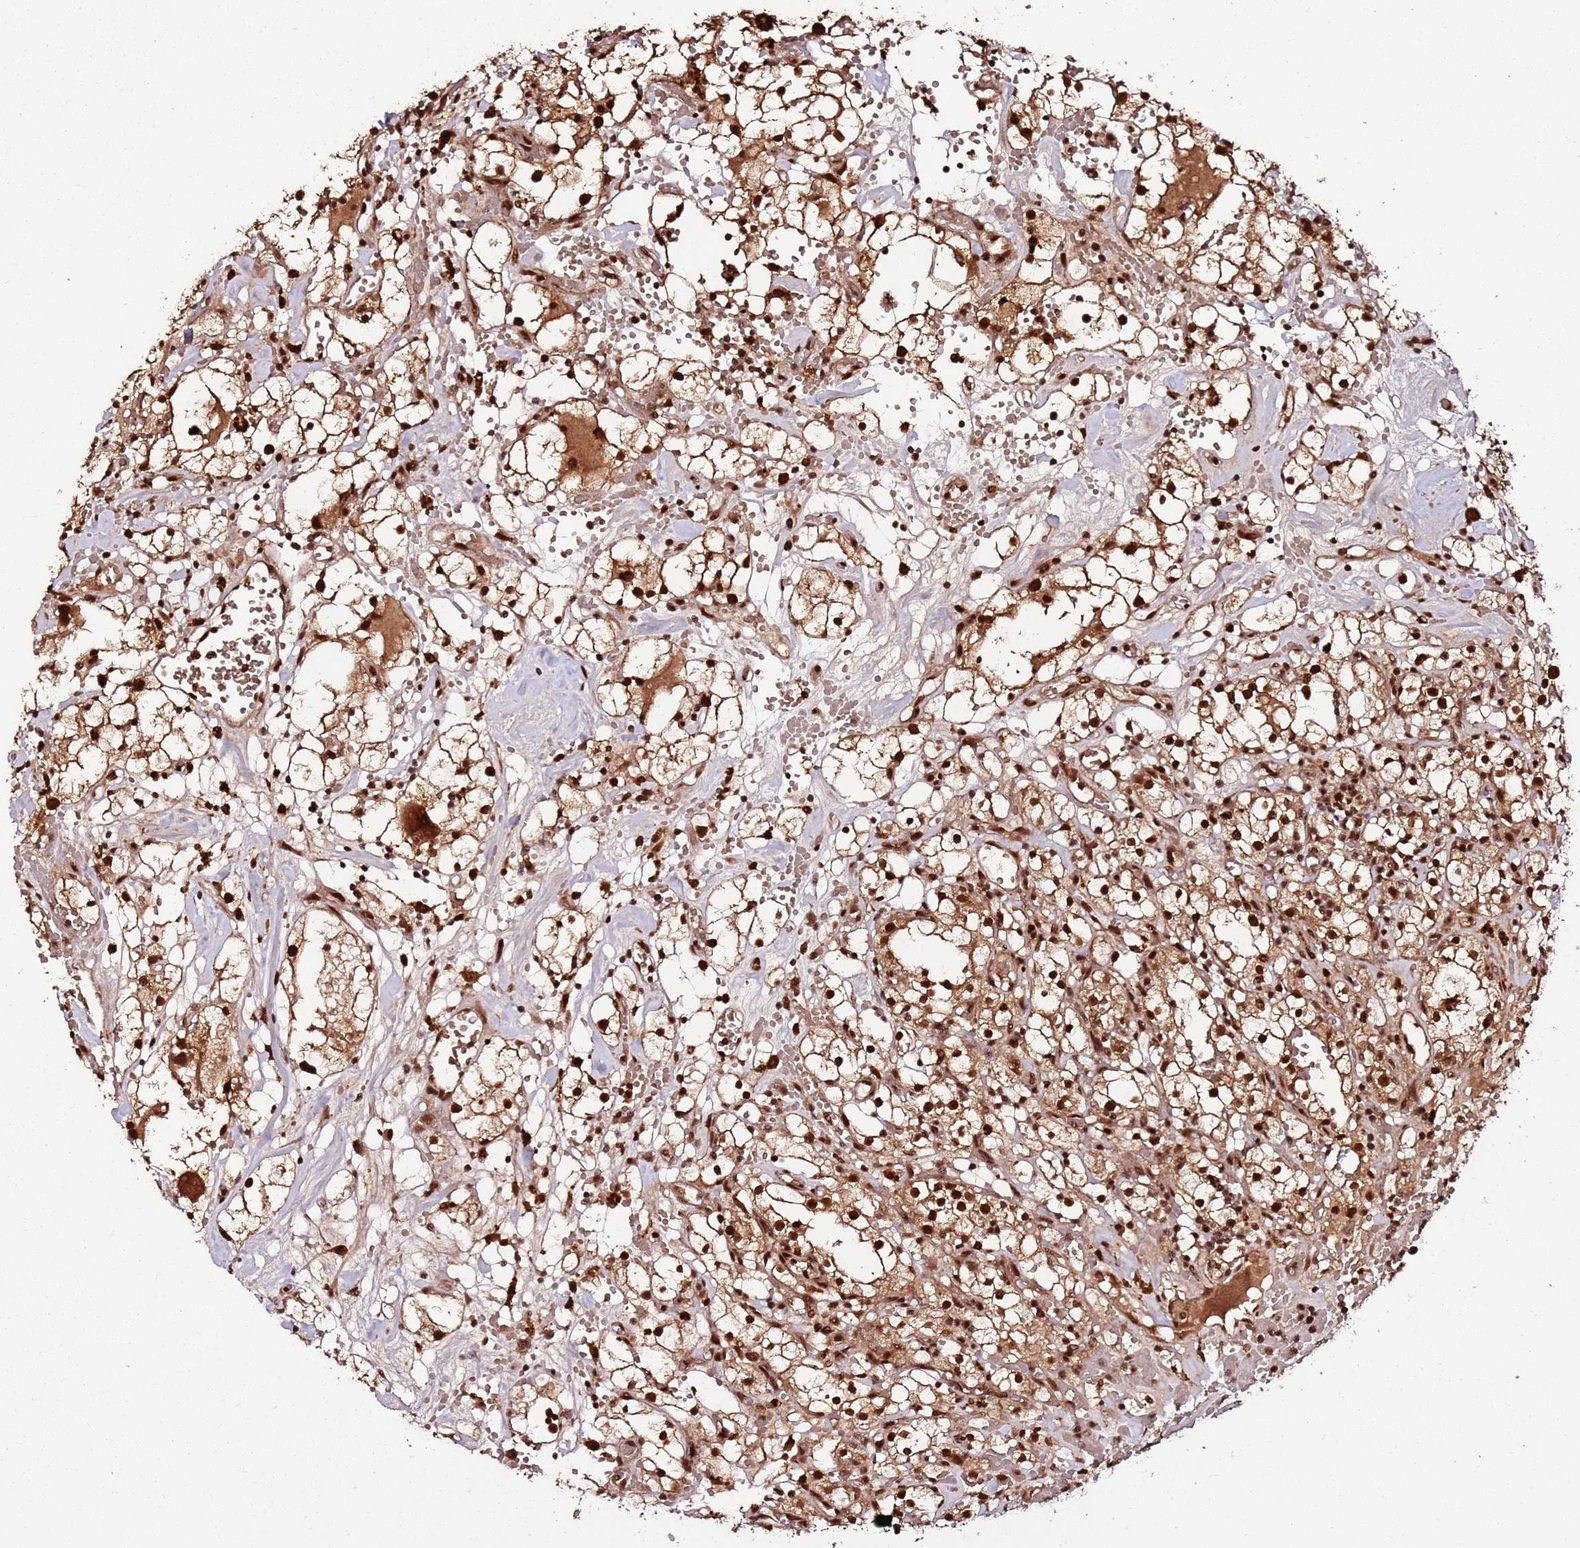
{"staining": {"intensity": "strong", "quantity": ">75%", "location": "nuclear"}, "tissue": "renal cancer", "cell_type": "Tumor cells", "image_type": "cancer", "snomed": [{"axis": "morphology", "description": "Adenocarcinoma, NOS"}, {"axis": "topography", "description": "Kidney"}], "caption": "A brown stain shows strong nuclear staining of a protein in human renal cancer (adenocarcinoma) tumor cells.", "gene": "XRN2", "patient": {"sex": "male", "age": 56}}